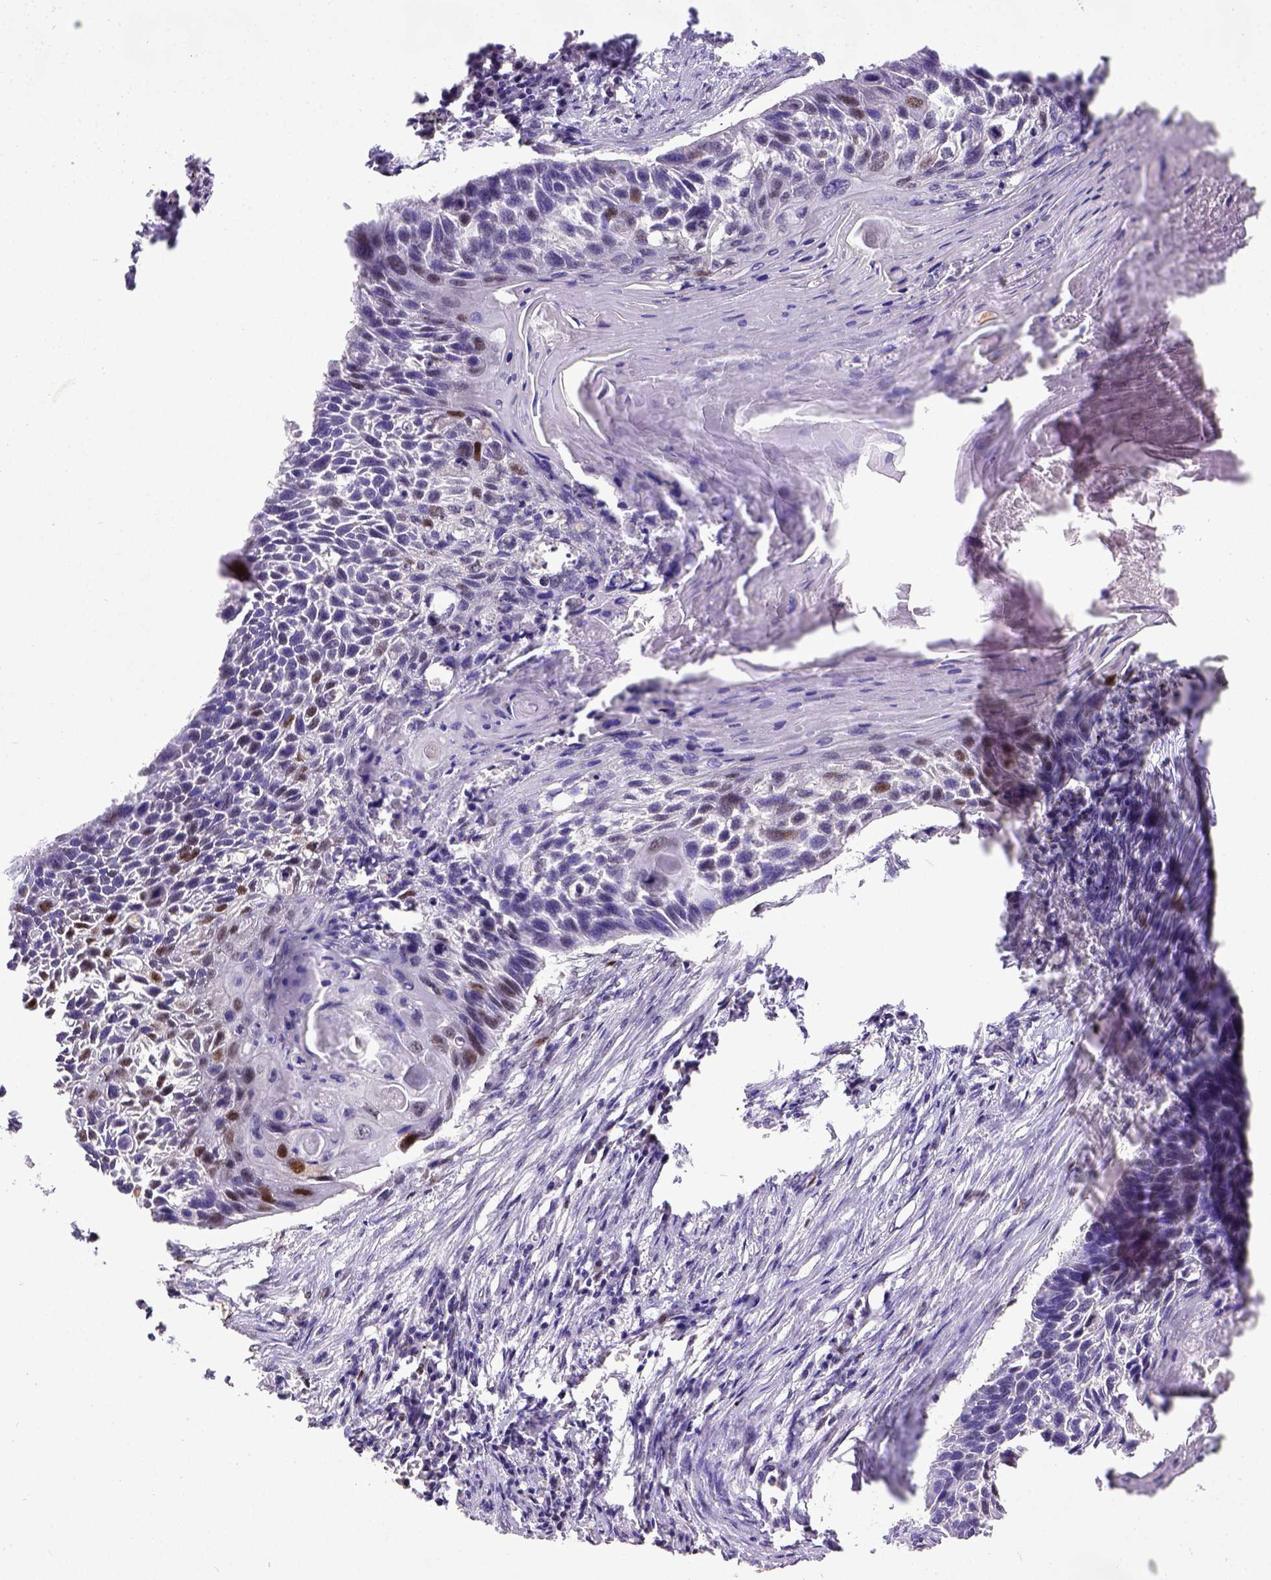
{"staining": {"intensity": "moderate", "quantity": "25%-75%", "location": "nuclear"}, "tissue": "lung cancer", "cell_type": "Tumor cells", "image_type": "cancer", "snomed": [{"axis": "morphology", "description": "Squamous cell carcinoma, NOS"}, {"axis": "topography", "description": "Lung"}], "caption": "An immunohistochemistry (IHC) histopathology image of tumor tissue is shown. Protein staining in brown shows moderate nuclear positivity in squamous cell carcinoma (lung) within tumor cells. (DAB (3,3'-diaminobenzidine) IHC, brown staining for protein, blue staining for nuclei).", "gene": "CDKN1A", "patient": {"sex": "male", "age": 78}}